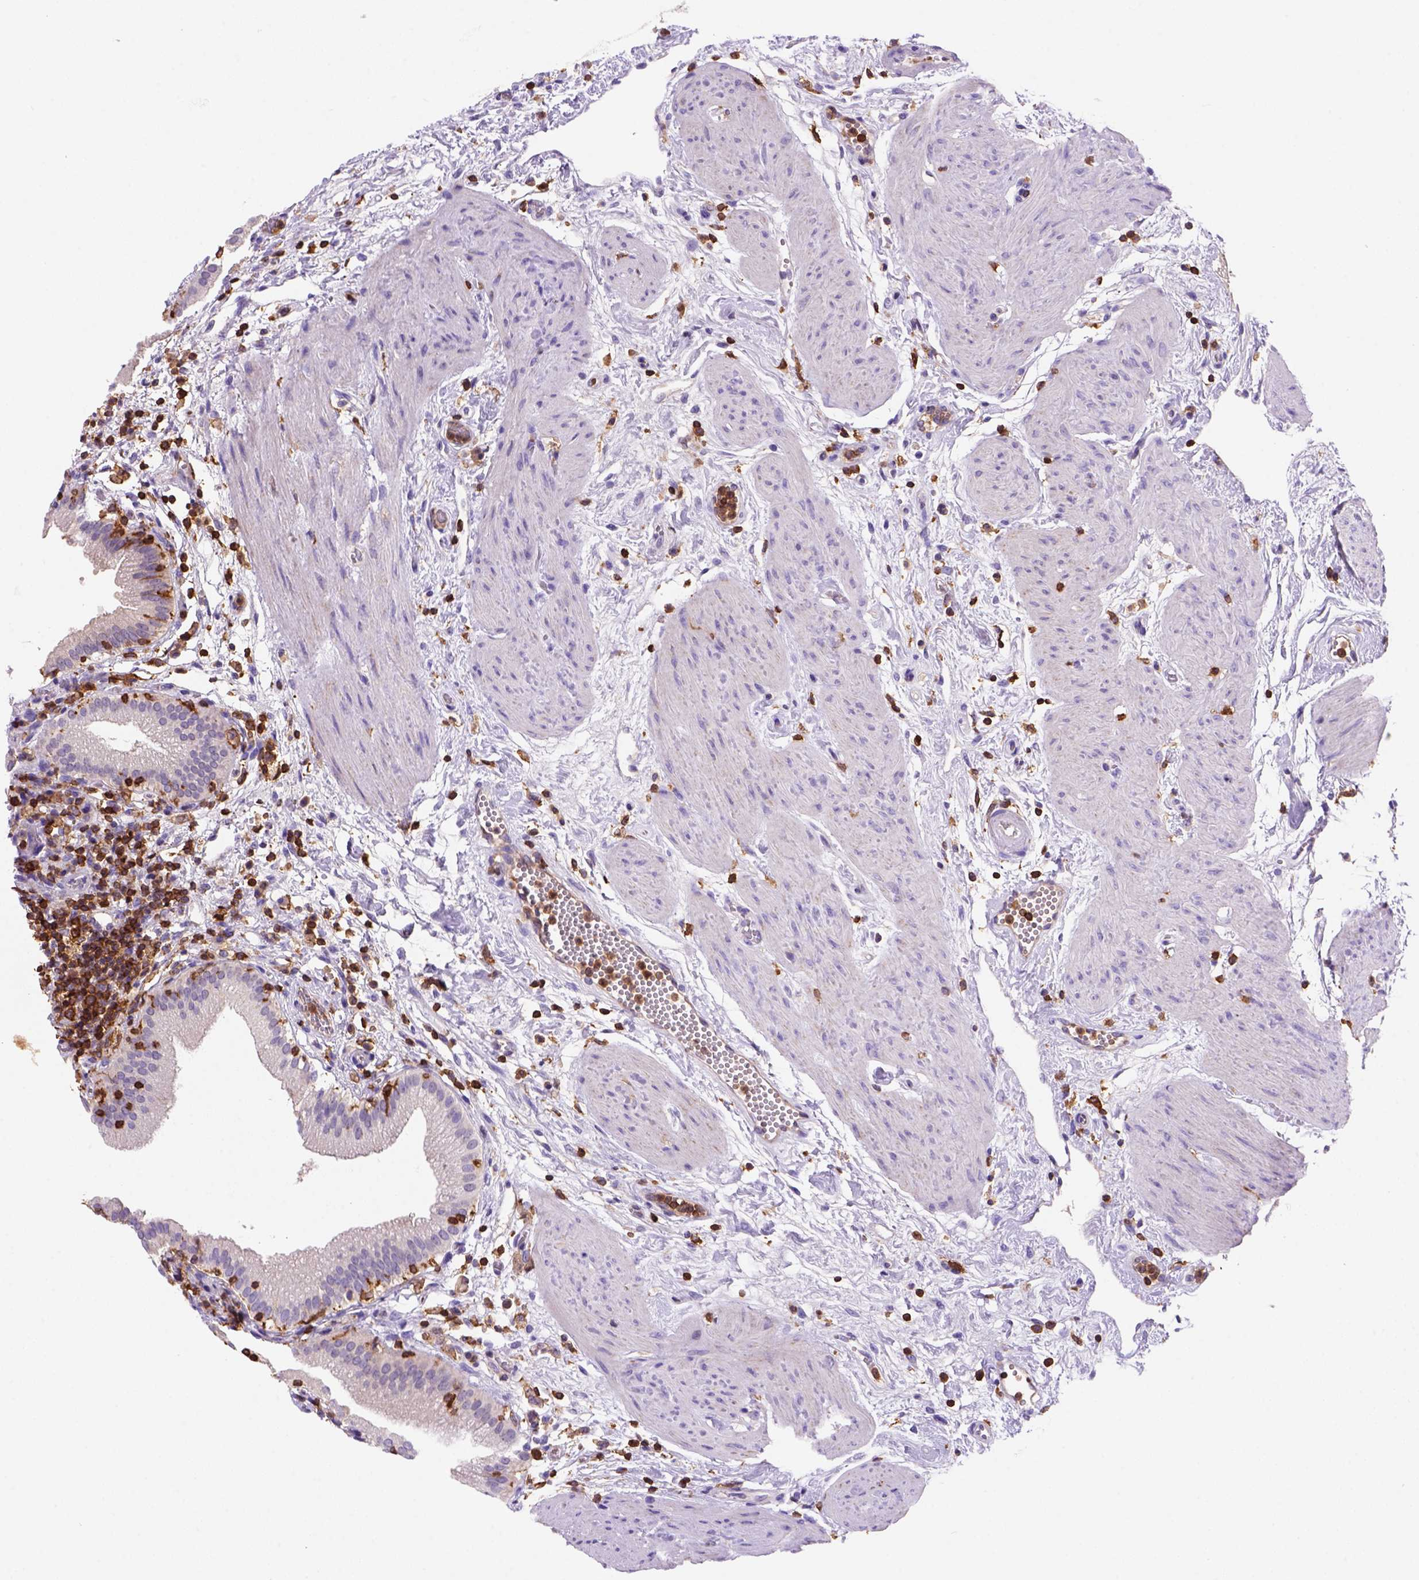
{"staining": {"intensity": "negative", "quantity": "none", "location": "none"}, "tissue": "gallbladder", "cell_type": "Glandular cells", "image_type": "normal", "snomed": [{"axis": "morphology", "description": "Normal tissue, NOS"}, {"axis": "topography", "description": "Gallbladder"}], "caption": "Immunohistochemistry micrograph of normal gallbladder: human gallbladder stained with DAB (3,3'-diaminobenzidine) reveals no significant protein staining in glandular cells.", "gene": "INPP5D", "patient": {"sex": "female", "age": 65}}